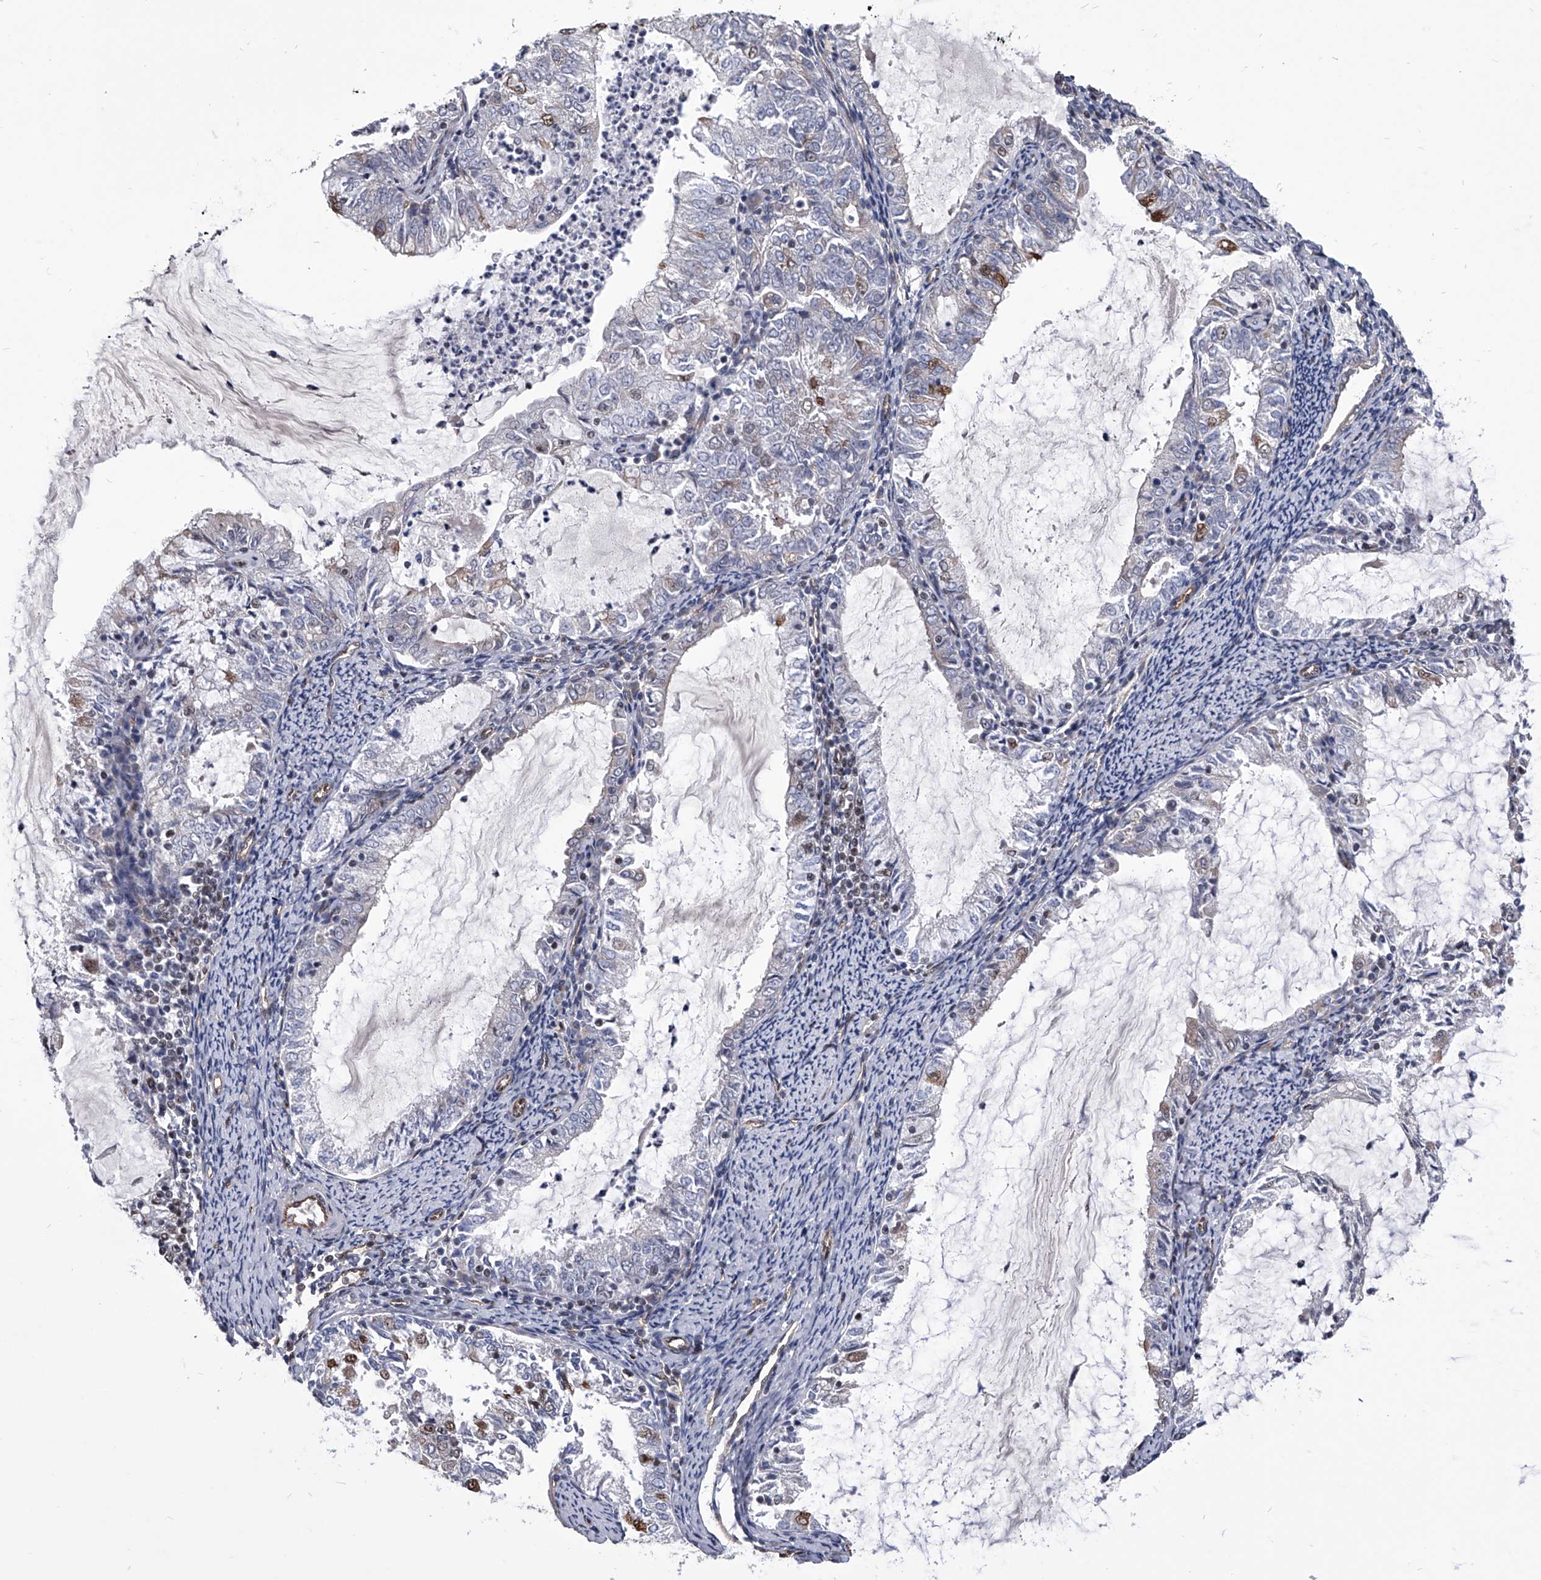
{"staining": {"intensity": "negative", "quantity": "none", "location": "none"}, "tissue": "endometrial cancer", "cell_type": "Tumor cells", "image_type": "cancer", "snomed": [{"axis": "morphology", "description": "Adenocarcinoma, NOS"}, {"axis": "topography", "description": "Endometrium"}], "caption": "DAB (3,3'-diaminobenzidine) immunohistochemical staining of human endometrial cancer demonstrates no significant staining in tumor cells.", "gene": "ZNF76", "patient": {"sex": "female", "age": 57}}